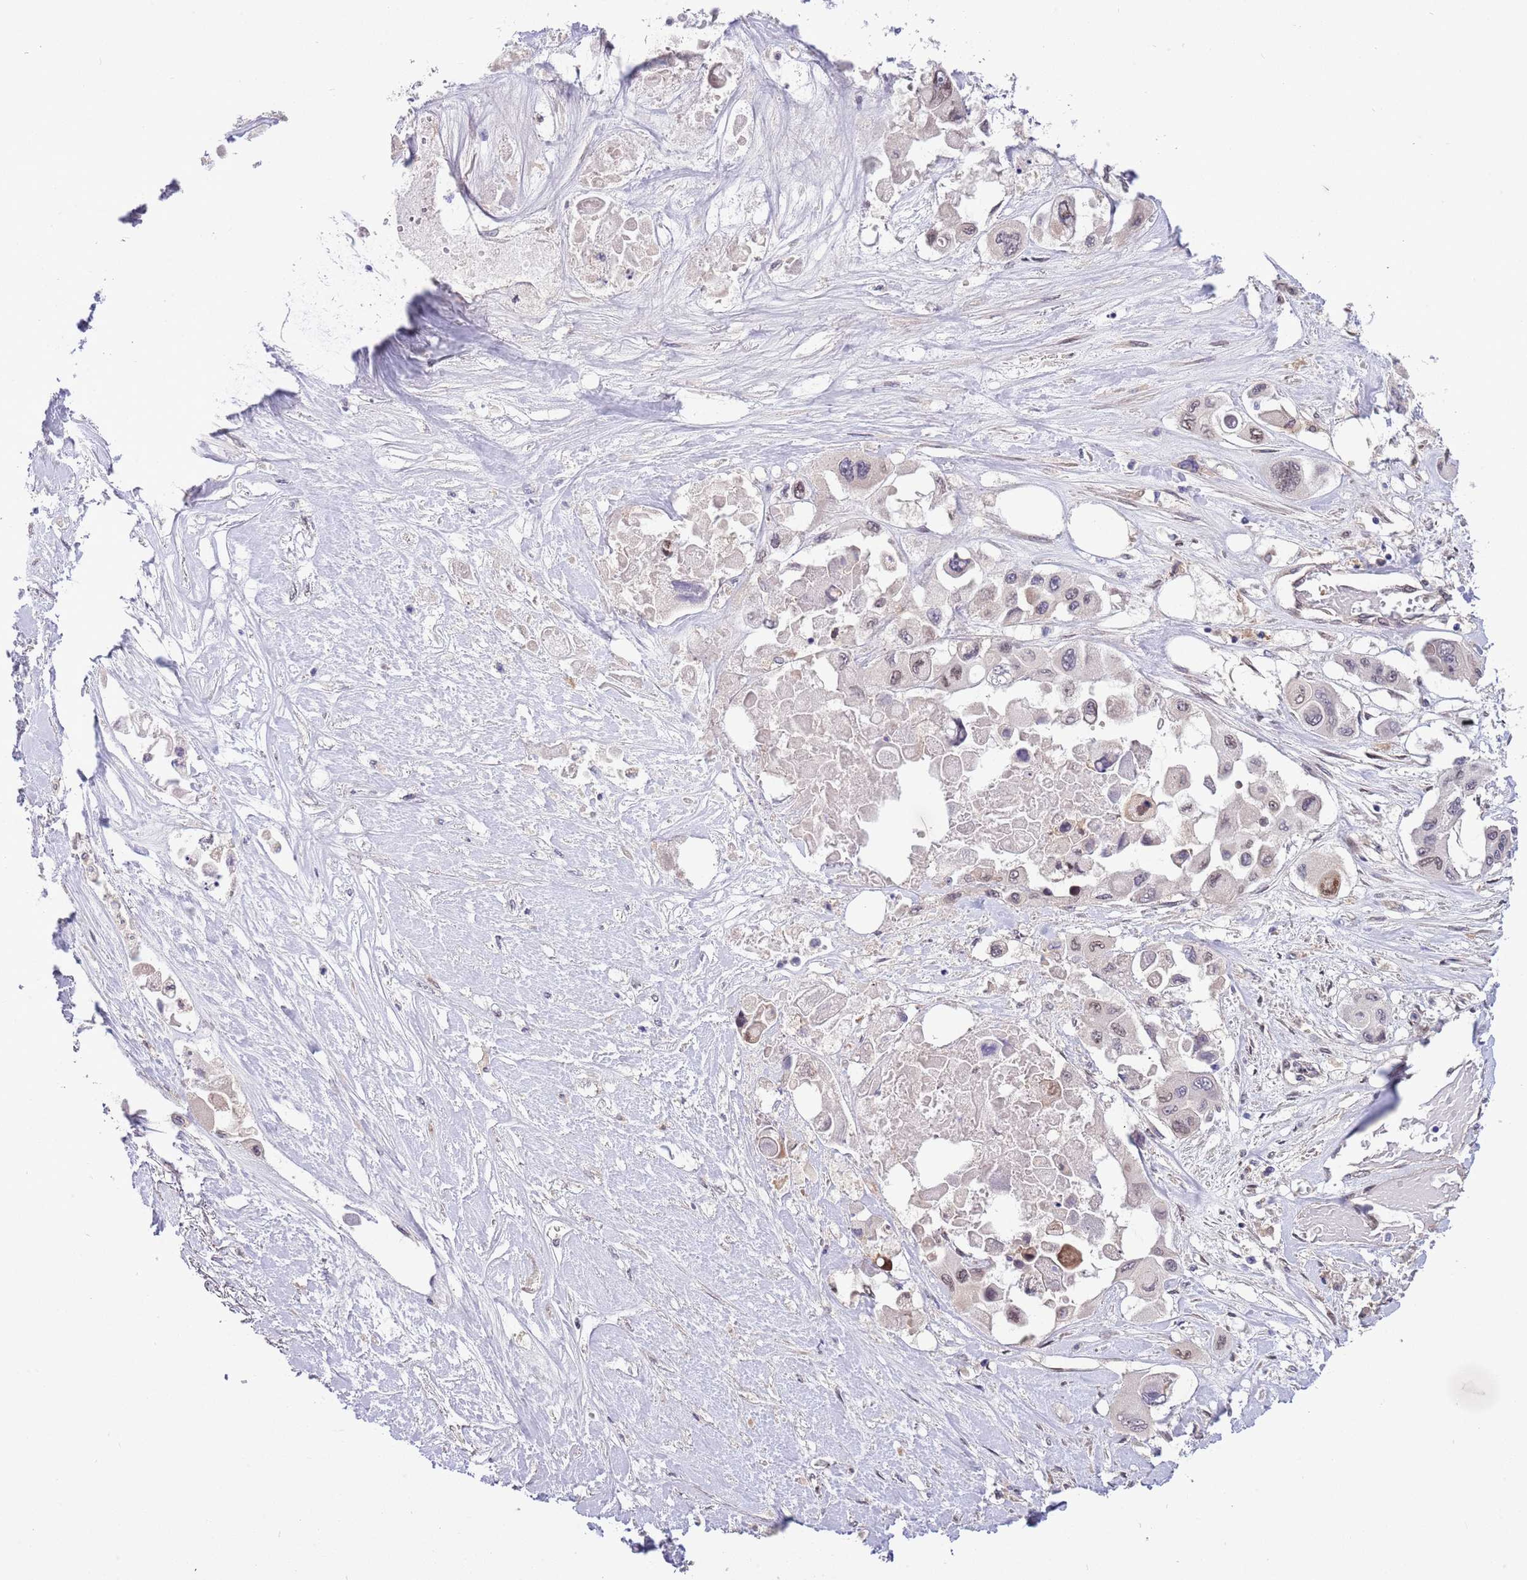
{"staining": {"intensity": "weak", "quantity": "25%-75%", "location": "nuclear"}, "tissue": "pancreatic cancer", "cell_type": "Tumor cells", "image_type": "cancer", "snomed": [{"axis": "morphology", "description": "Adenocarcinoma, NOS"}, {"axis": "topography", "description": "Pancreas"}], "caption": "IHC histopathology image of pancreatic cancer (adenocarcinoma) stained for a protein (brown), which displays low levels of weak nuclear positivity in about 25%-75% of tumor cells.", "gene": "ZNF665", "patient": {"sex": "male", "age": 92}}